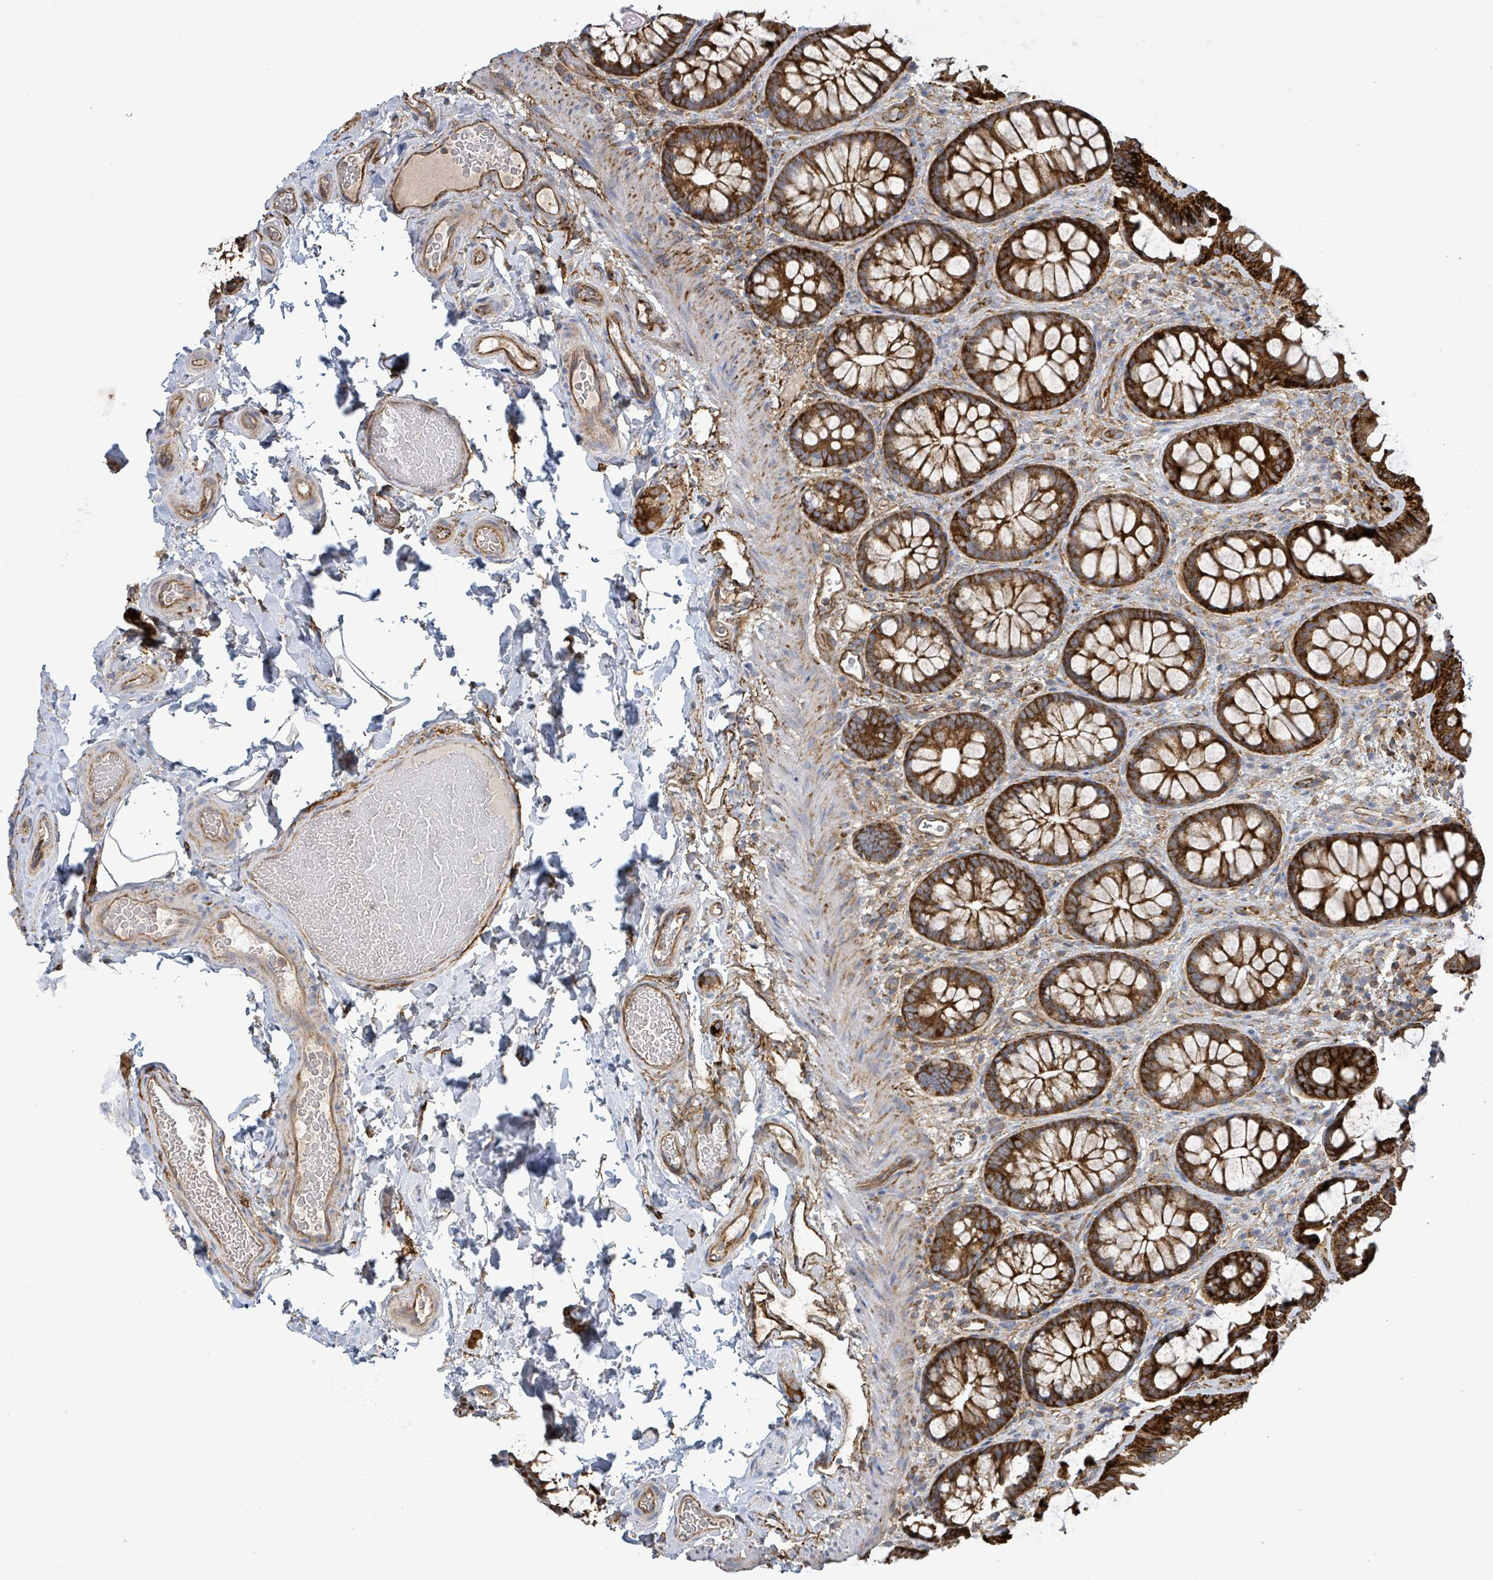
{"staining": {"intensity": "moderate", "quantity": ">75%", "location": "cytoplasmic/membranous"}, "tissue": "colon", "cell_type": "Endothelial cells", "image_type": "normal", "snomed": [{"axis": "morphology", "description": "Normal tissue, NOS"}, {"axis": "topography", "description": "Colon"}], "caption": "Brown immunohistochemical staining in benign human colon reveals moderate cytoplasmic/membranous staining in about >75% of endothelial cells.", "gene": "EGFL7", "patient": {"sex": "male", "age": 46}}